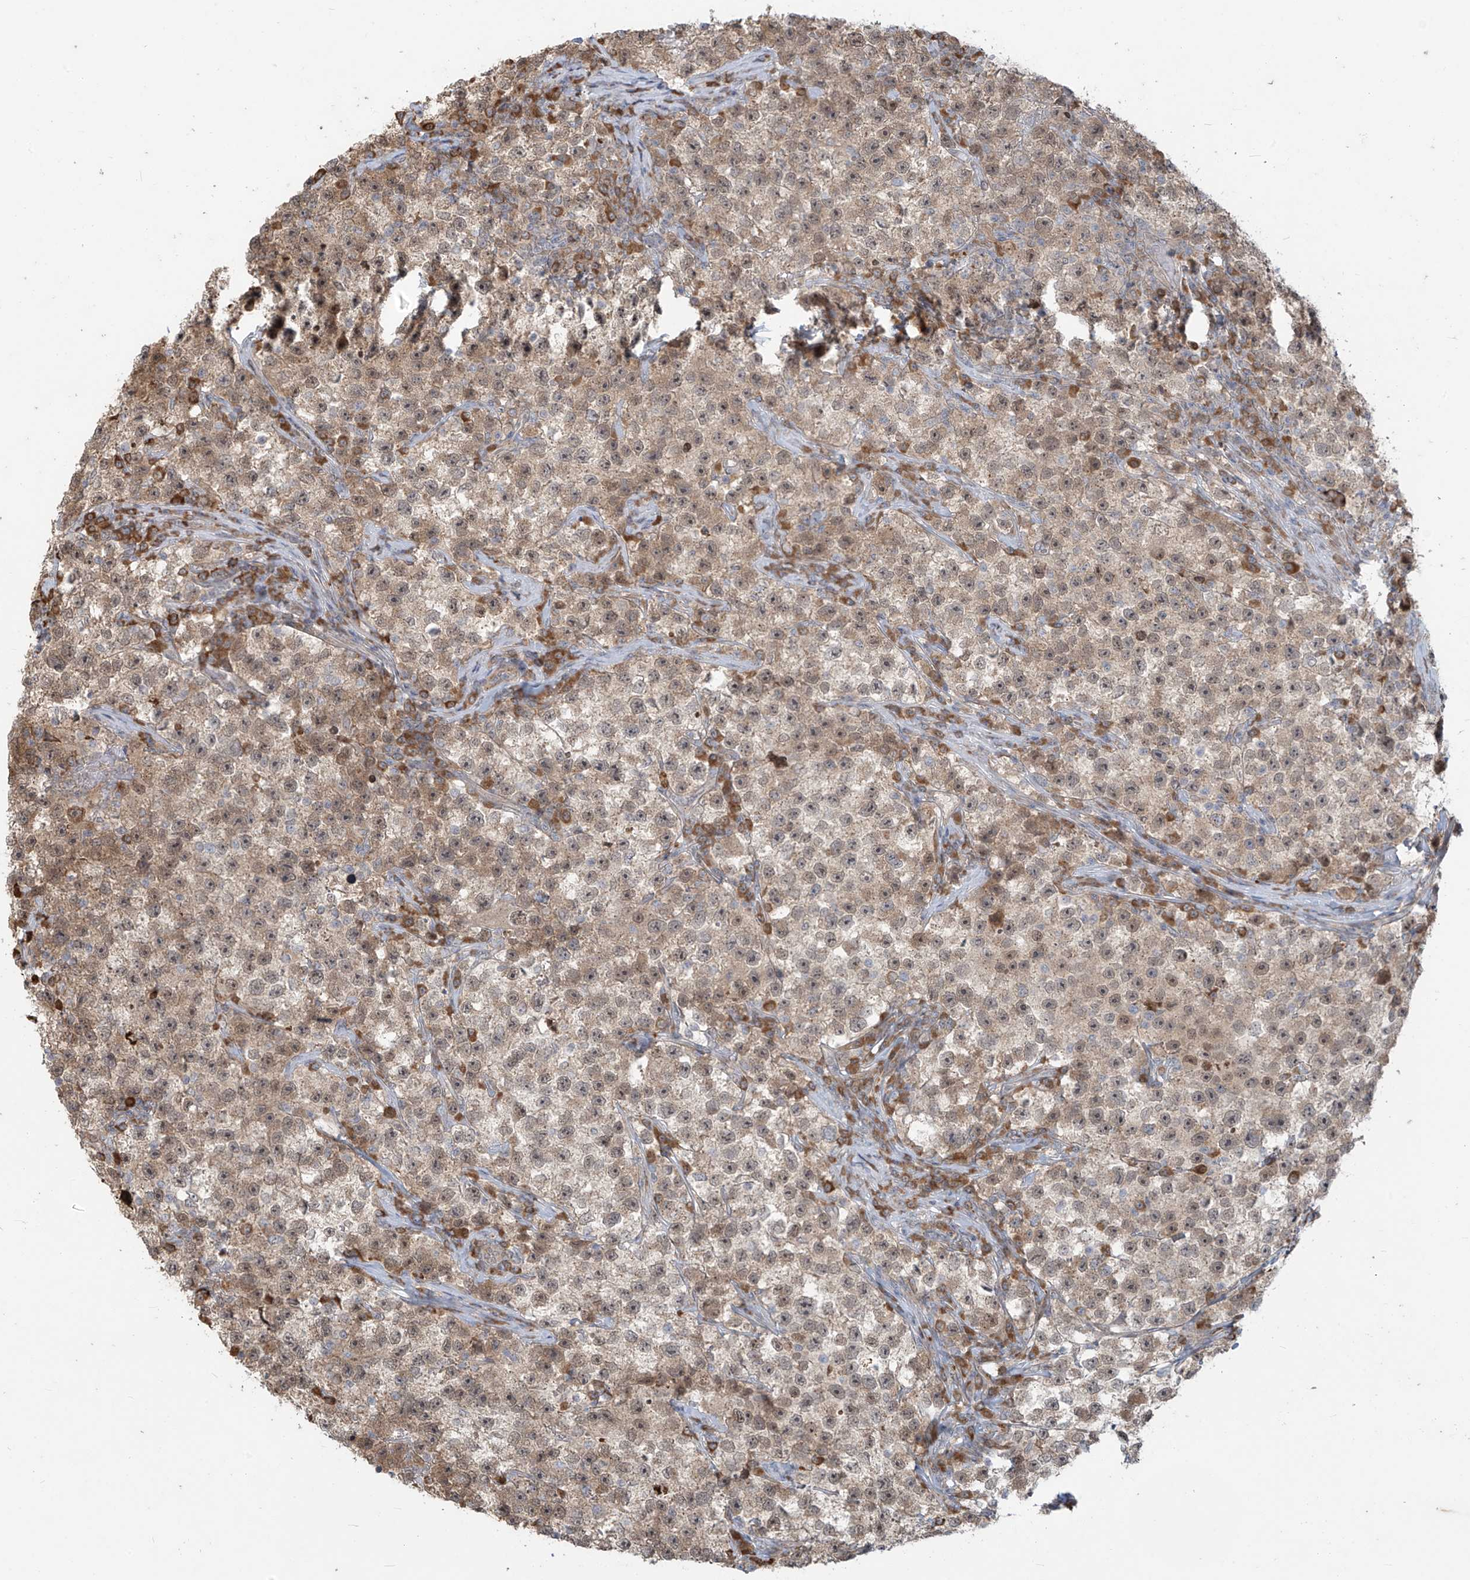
{"staining": {"intensity": "weak", "quantity": ">75%", "location": "cytoplasmic/membranous"}, "tissue": "testis cancer", "cell_type": "Tumor cells", "image_type": "cancer", "snomed": [{"axis": "morphology", "description": "Seminoma, NOS"}, {"axis": "topography", "description": "Testis"}], "caption": "Protein expression analysis of testis seminoma exhibits weak cytoplasmic/membranous expression in approximately >75% of tumor cells.", "gene": "PLEKHM3", "patient": {"sex": "male", "age": 22}}